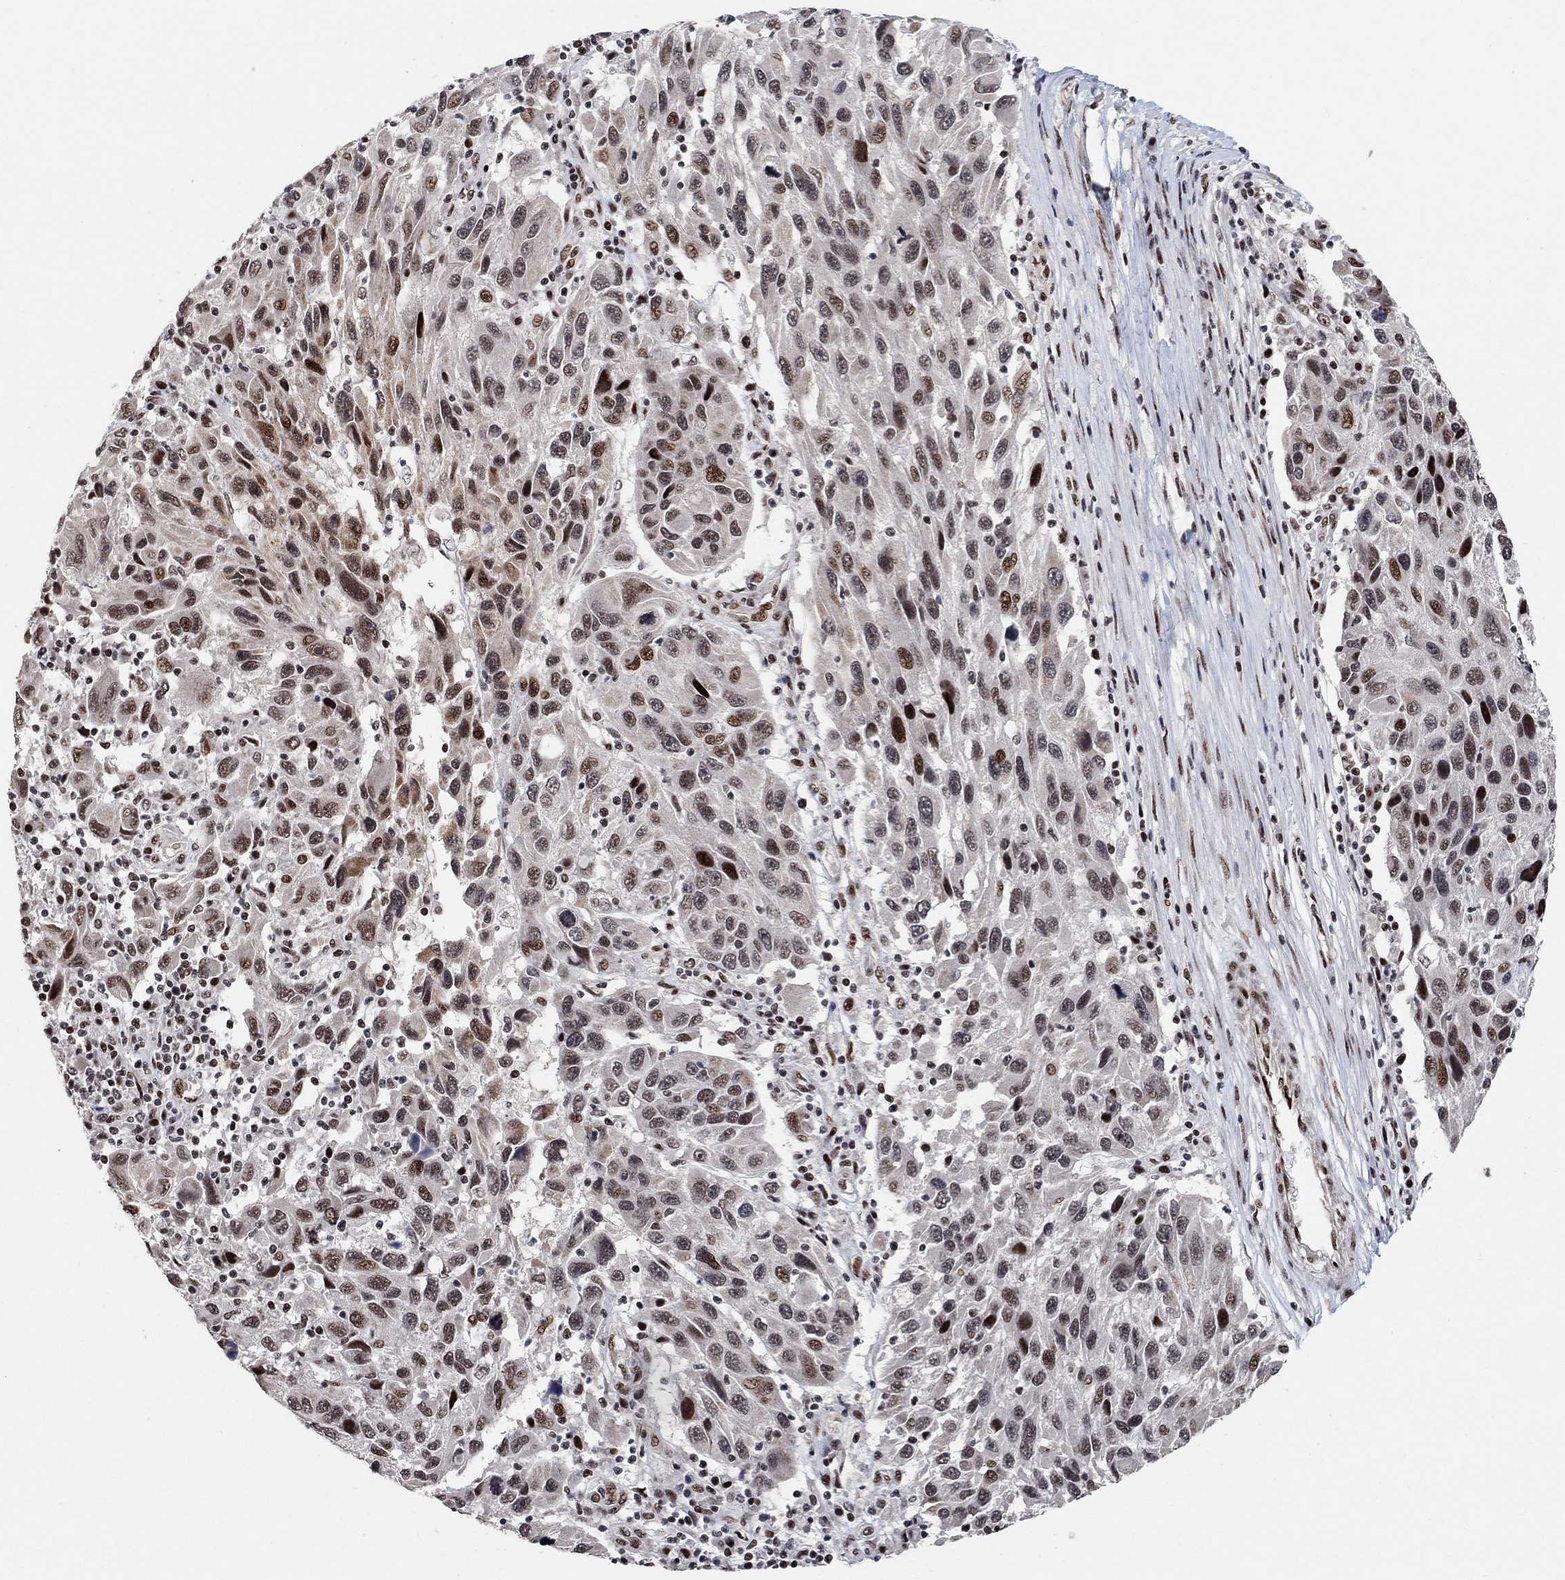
{"staining": {"intensity": "strong", "quantity": "25%-75%", "location": "nuclear"}, "tissue": "melanoma", "cell_type": "Tumor cells", "image_type": "cancer", "snomed": [{"axis": "morphology", "description": "Malignant melanoma, NOS"}, {"axis": "topography", "description": "Skin"}], "caption": "Tumor cells demonstrate high levels of strong nuclear staining in approximately 25%-75% of cells in malignant melanoma.", "gene": "E4F1", "patient": {"sex": "male", "age": 53}}